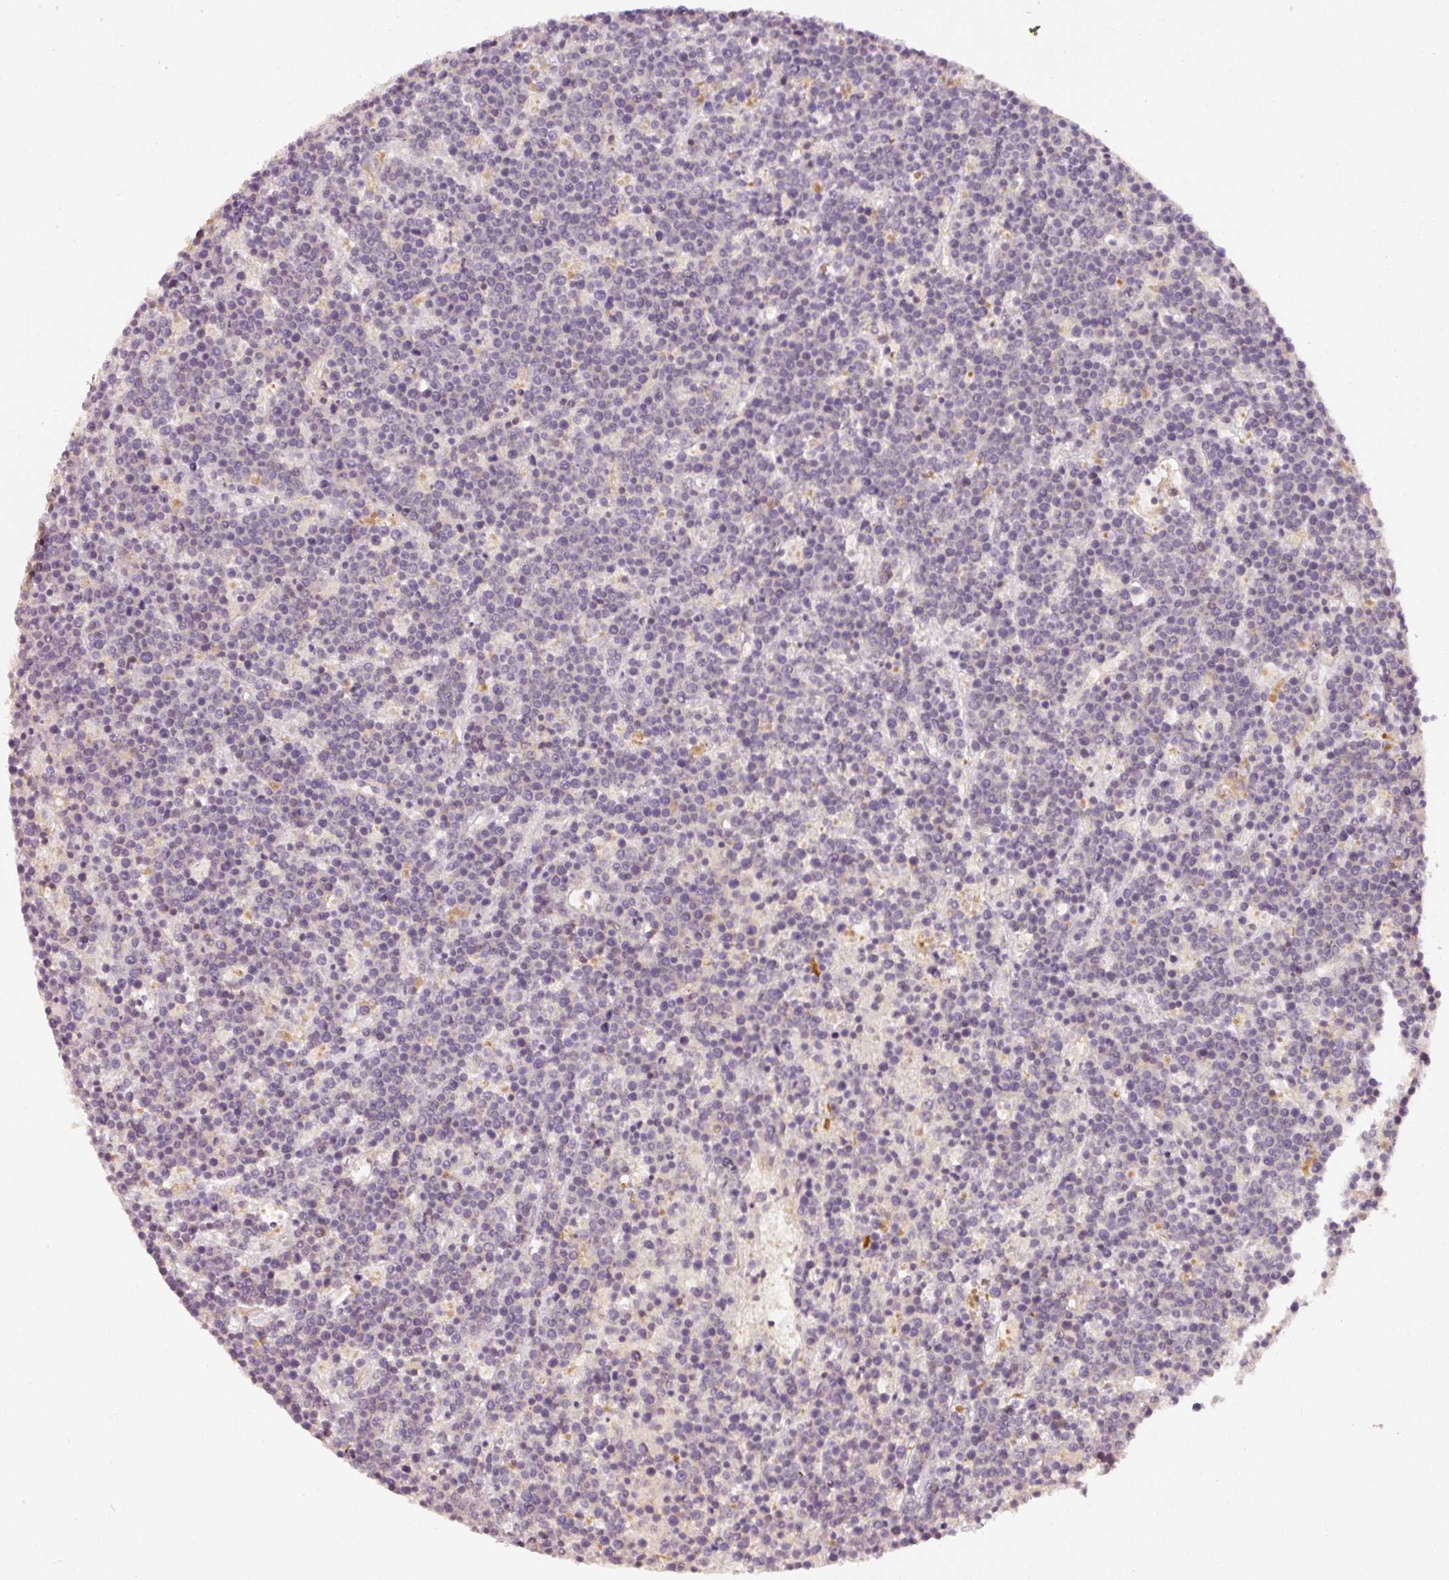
{"staining": {"intensity": "weak", "quantity": "25%-75%", "location": "cytoplasmic/membranous"}, "tissue": "lymphoma", "cell_type": "Tumor cells", "image_type": "cancer", "snomed": [{"axis": "morphology", "description": "Malignant lymphoma, non-Hodgkin's type, High grade"}, {"axis": "topography", "description": "Ovary"}], "caption": "A micrograph of human malignant lymphoma, non-Hodgkin's type (high-grade) stained for a protein exhibits weak cytoplasmic/membranous brown staining in tumor cells.", "gene": "ASMTL", "patient": {"sex": "female", "age": 56}}